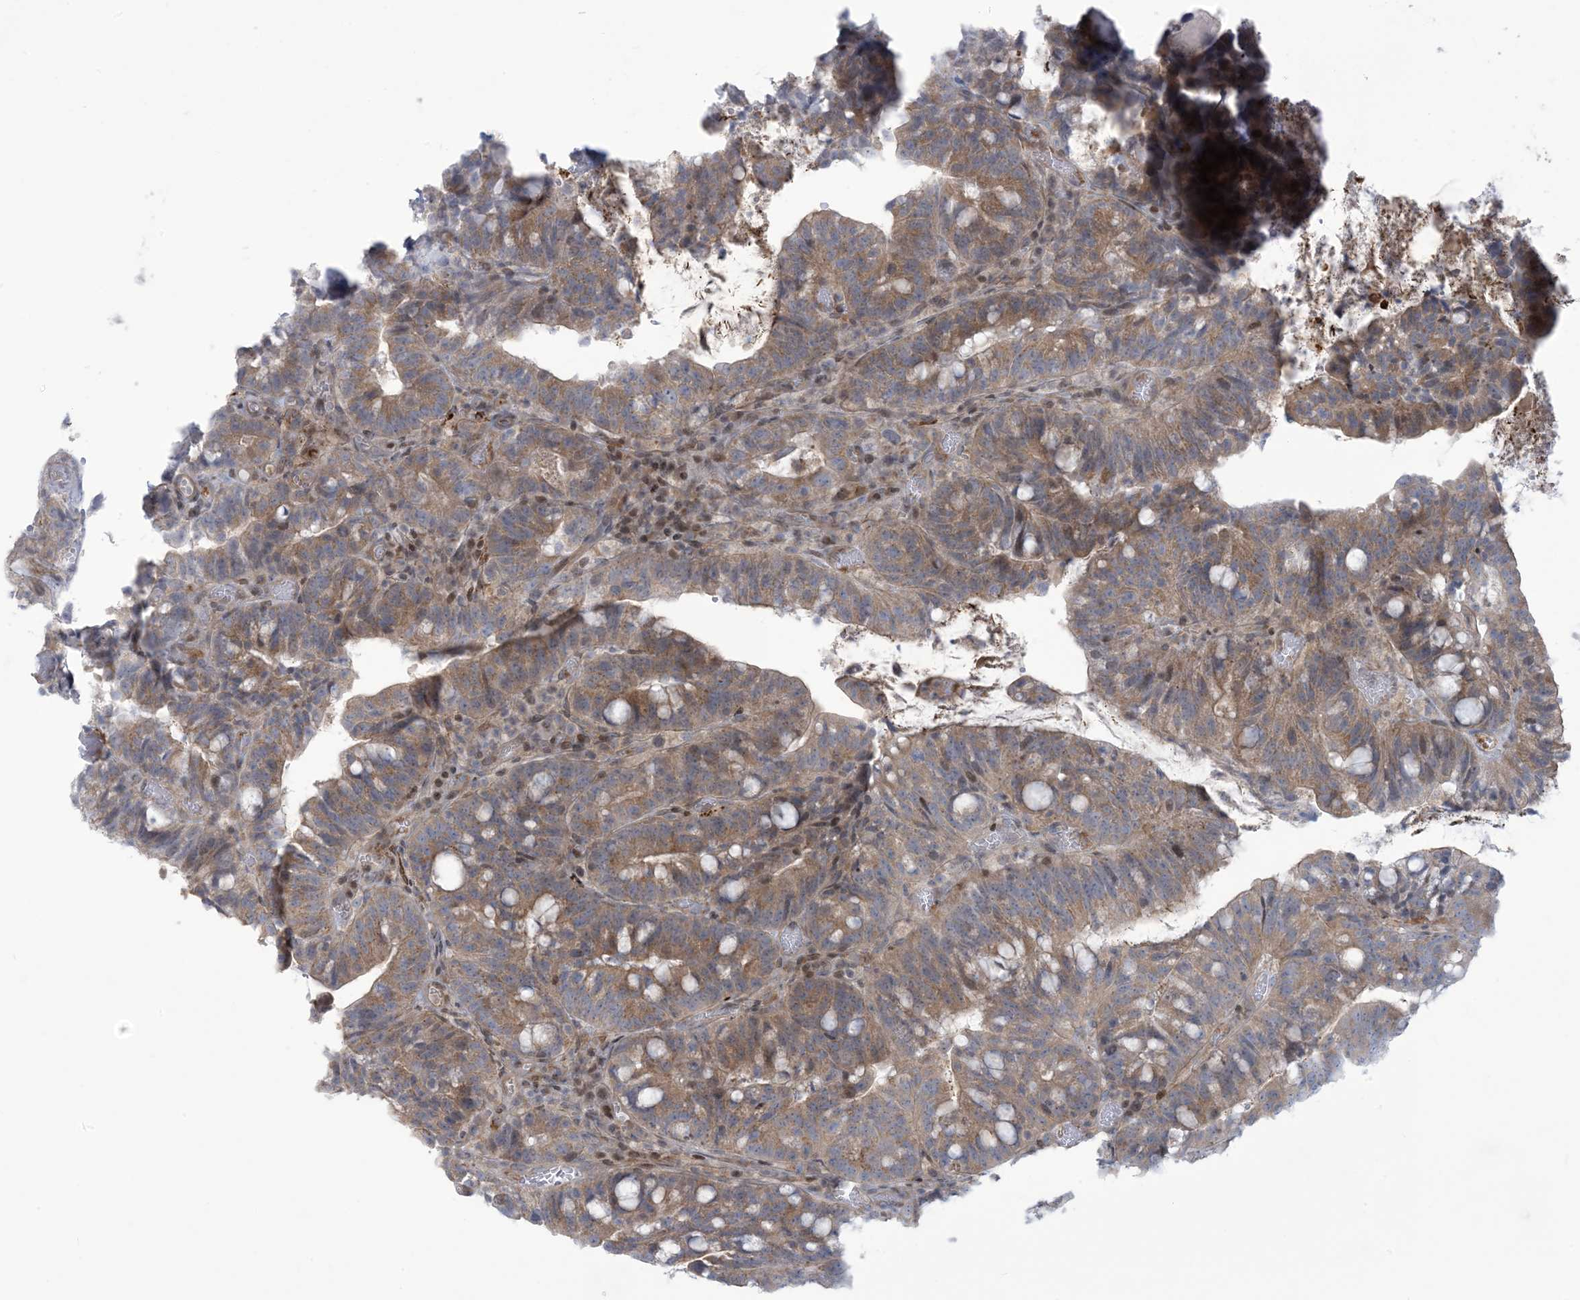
{"staining": {"intensity": "moderate", "quantity": "<25%", "location": "cytoplasmic/membranous"}, "tissue": "colorectal cancer", "cell_type": "Tumor cells", "image_type": "cancer", "snomed": [{"axis": "morphology", "description": "Adenocarcinoma, NOS"}, {"axis": "topography", "description": "Colon"}], "caption": "Protein staining of colorectal adenocarcinoma tissue reveals moderate cytoplasmic/membranous expression in approximately <25% of tumor cells. (DAB (3,3'-diaminobenzidine) = brown stain, brightfield microscopy at high magnification).", "gene": "AFTPH", "patient": {"sex": "female", "age": 66}}